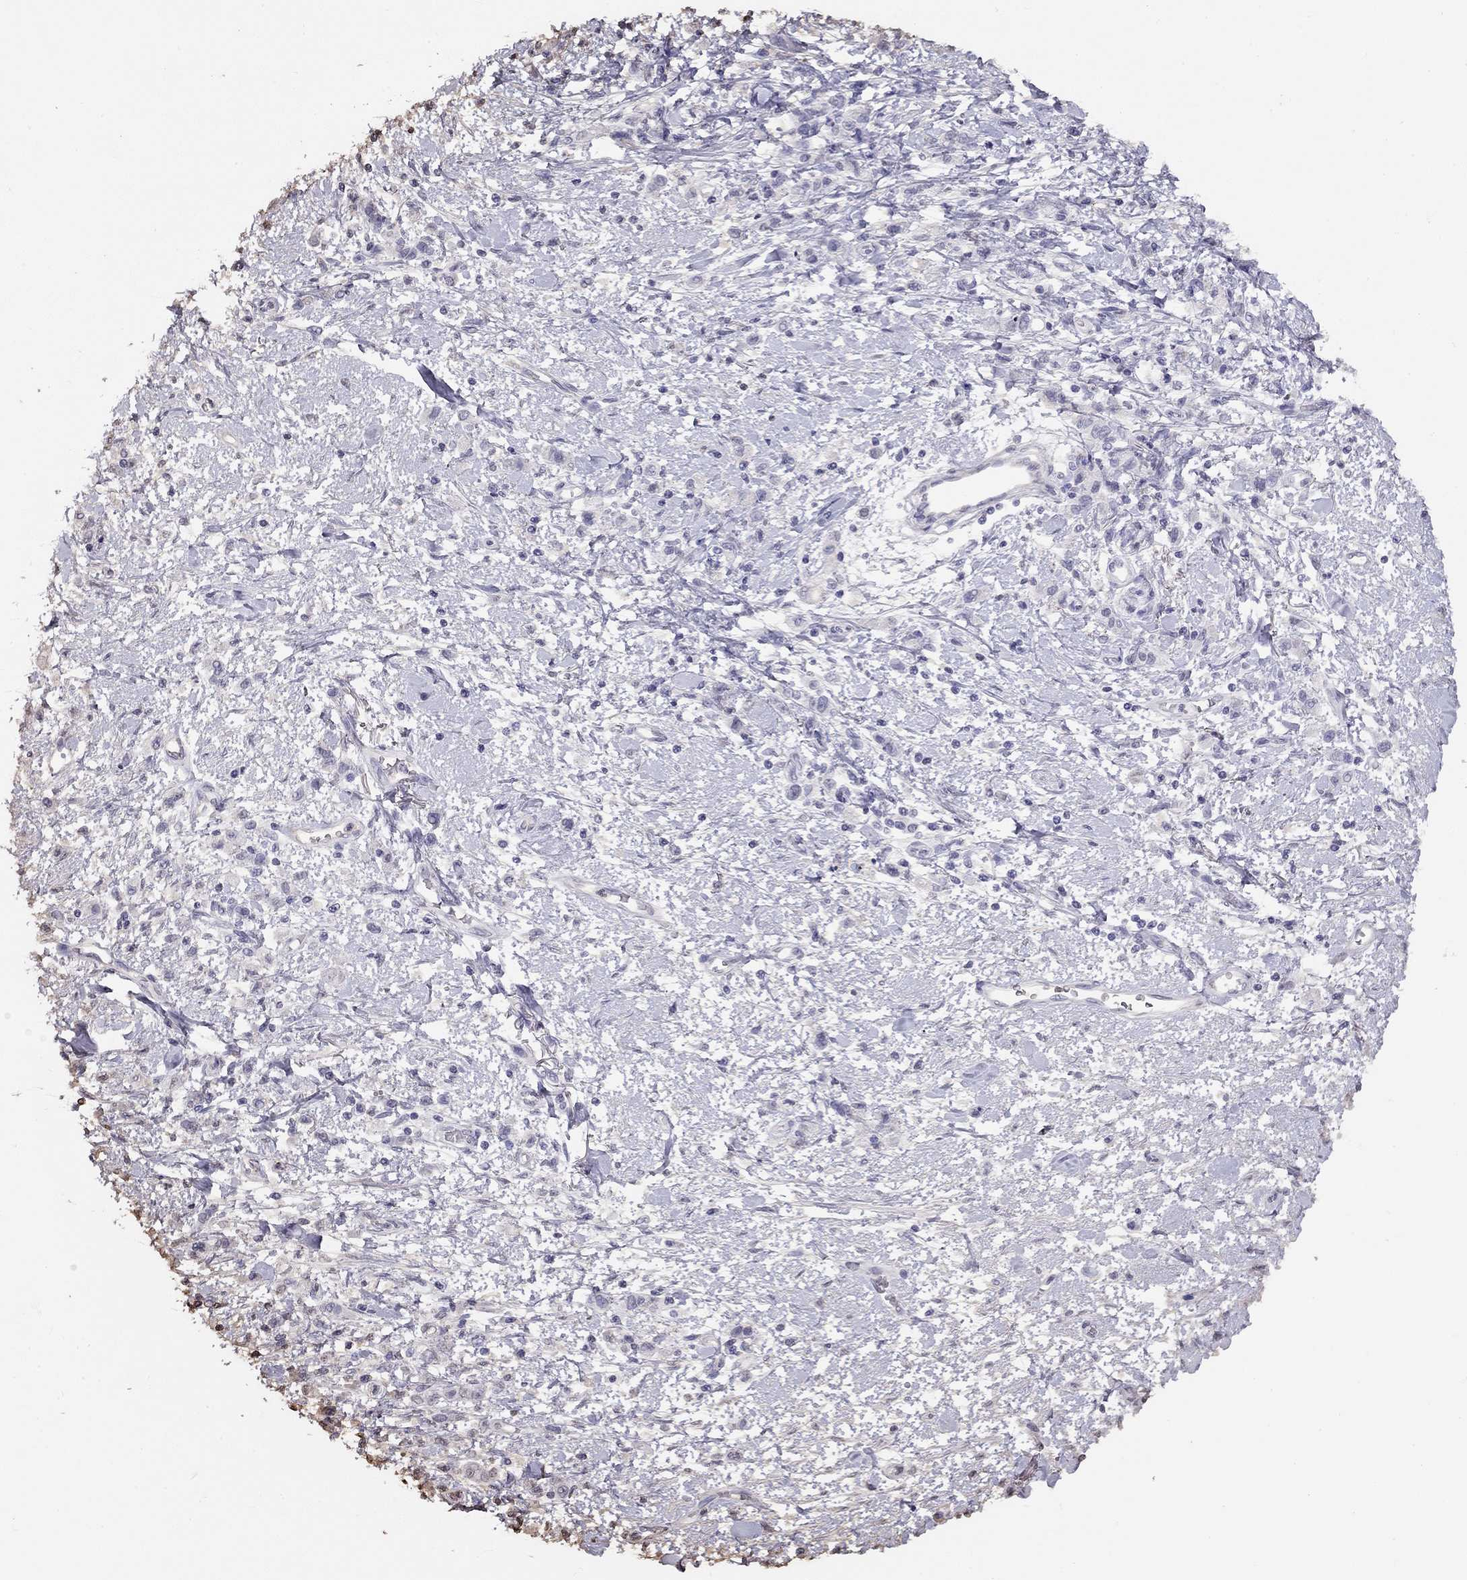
{"staining": {"intensity": "negative", "quantity": "none", "location": "none"}, "tissue": "stomach cancer", "cell_type": "Tumor cells", "image_type": "cancer", "snomed": [{"axis": "morphology", "description": "Adenocarcinoma, NOS"}, {"axis": "topography", "description": "Stomach"}], "caption": "Immunohistochemical staining of human adenocarcinoma (stomach) shows no significant expression in tumor cells.", "gene": "SUN3", "patient": {"sex": "male", "age": 77}}